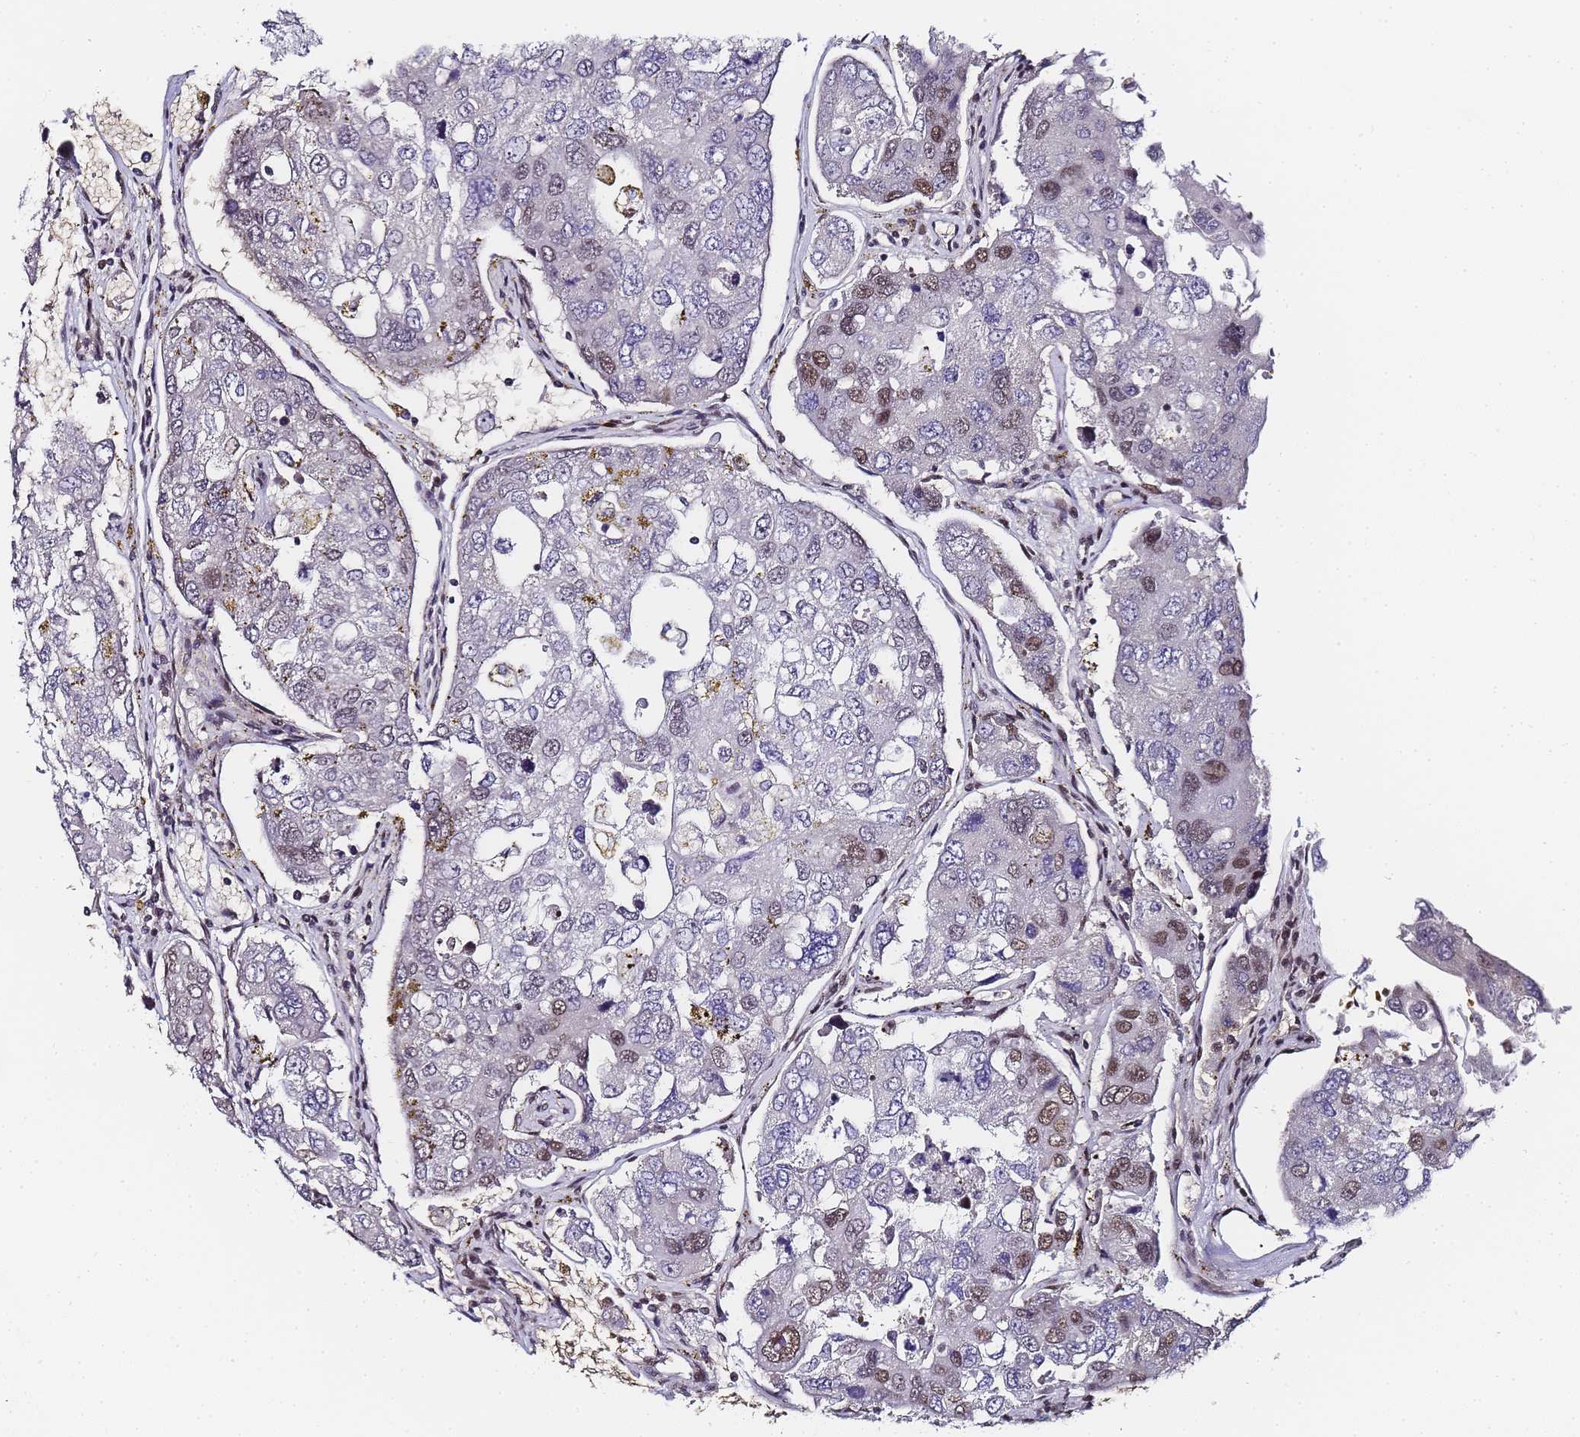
{"staining": {"intensity": "moderate", "quantity": "<25%", "location": "nuclear"}, "tissue": "urothelial cancer", "cell_type": "Tumor cells", "image_type": "cancer", "snomed": [{"axis": "morphology", "description": "Urothelial carcinoma, High grade"}, {"axis": "topography", "description": "Lymph node"}, {"axis": "topography", "description": "Urinary bladder"}], "caption": "There is low levels of moderate nuclear staining in tumor cells of urothelial cancer, as demonstrated by immunohistochemical staining (brown color).", "gene": "POLR1A", "patient": {"sex": "male", "age": 51}}